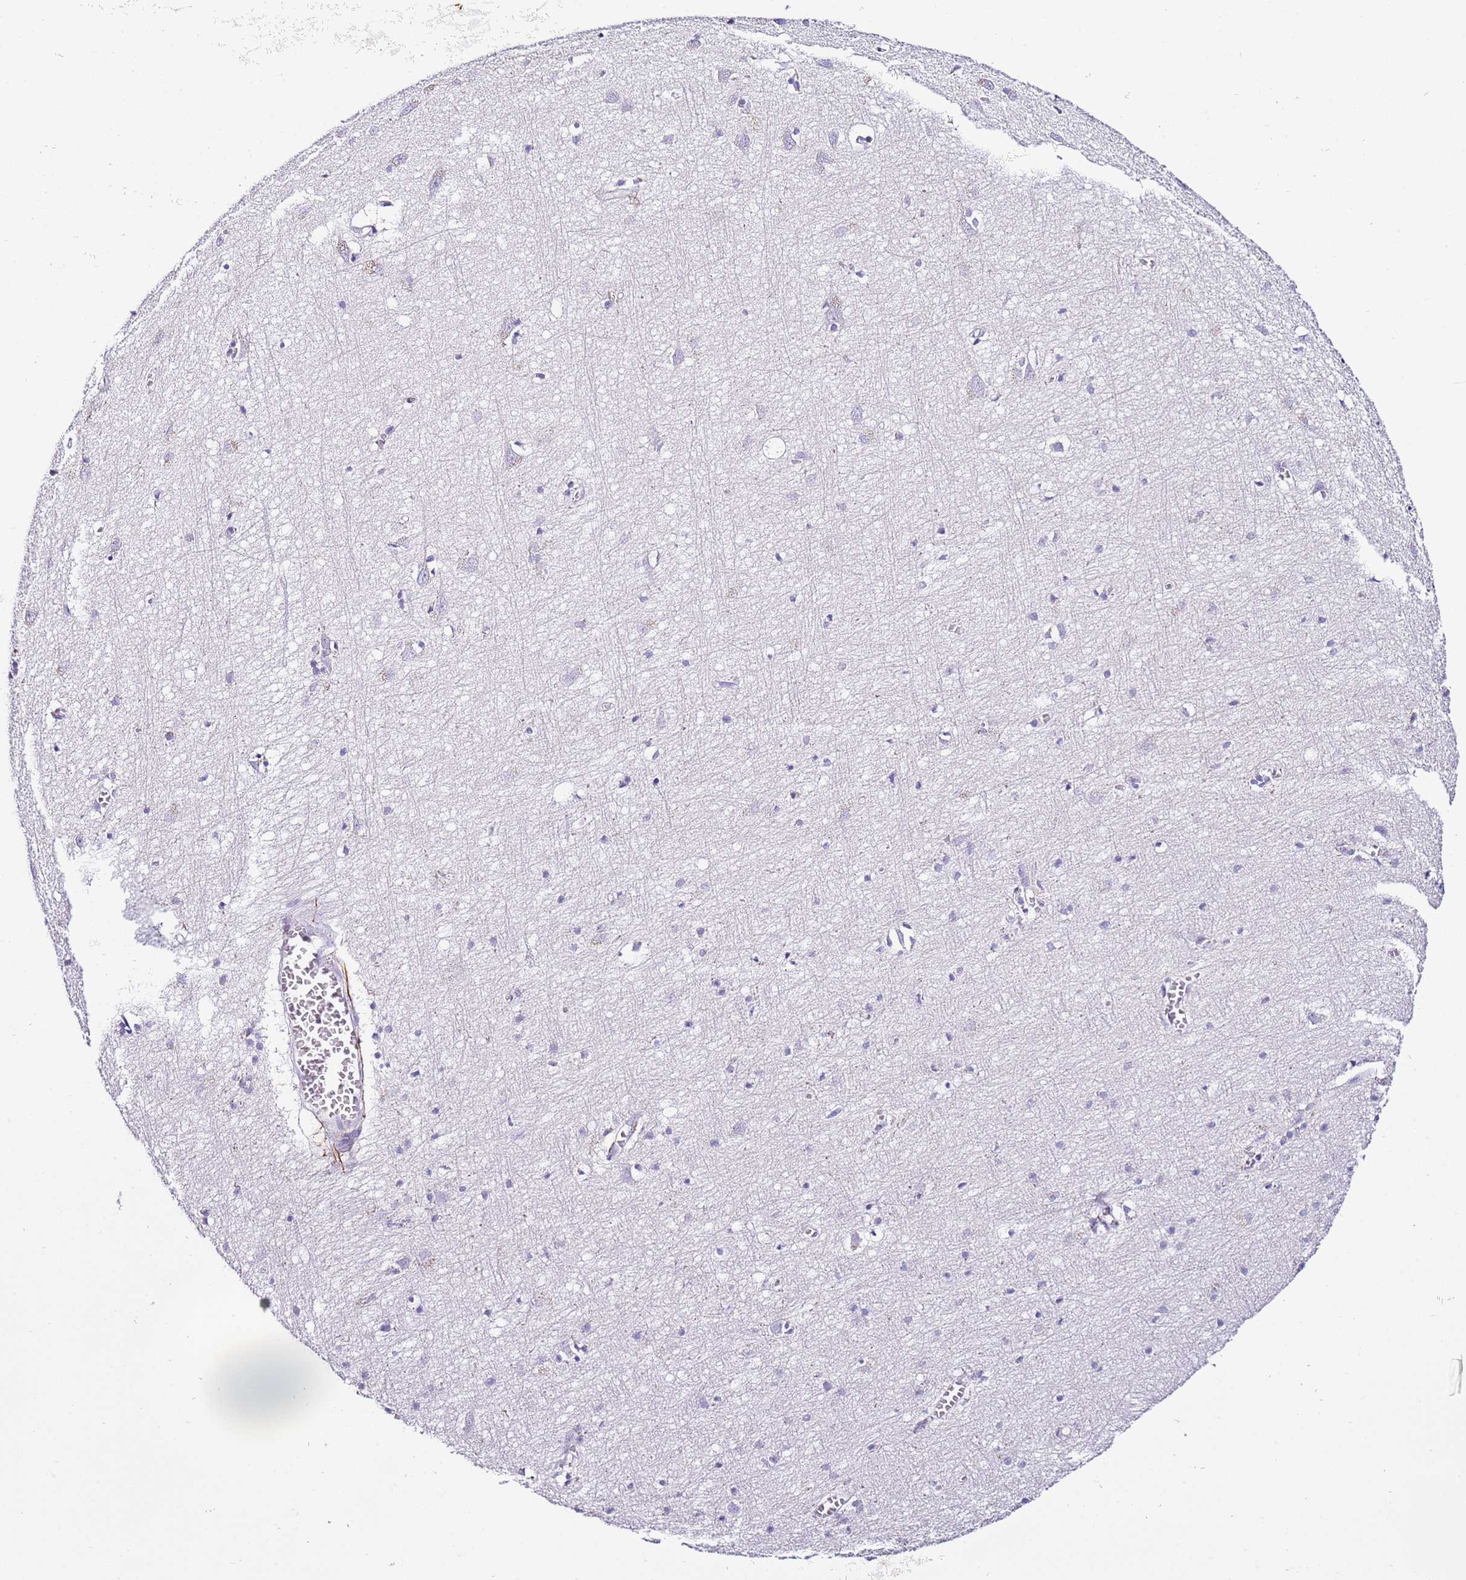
{"staining": {"intensity": "negative", "quantity": "none", "location": "none"}, "tissue": "cerebral cortex", "cell_type": "Endothelial cells", "image_type": "normal", "snomed": [{"axis": "morphology", "description": "Normal tissue, NOS"}, {"axis": "topography", "description": "Cerebral cortex"}], "caption": "An image of human cerebral cortex is negative for staining in endothelial cells. (DAB immunohistochemistry, high magnification).", "gene": "HGD", "patient": {"sex": "female", "age": 64}}